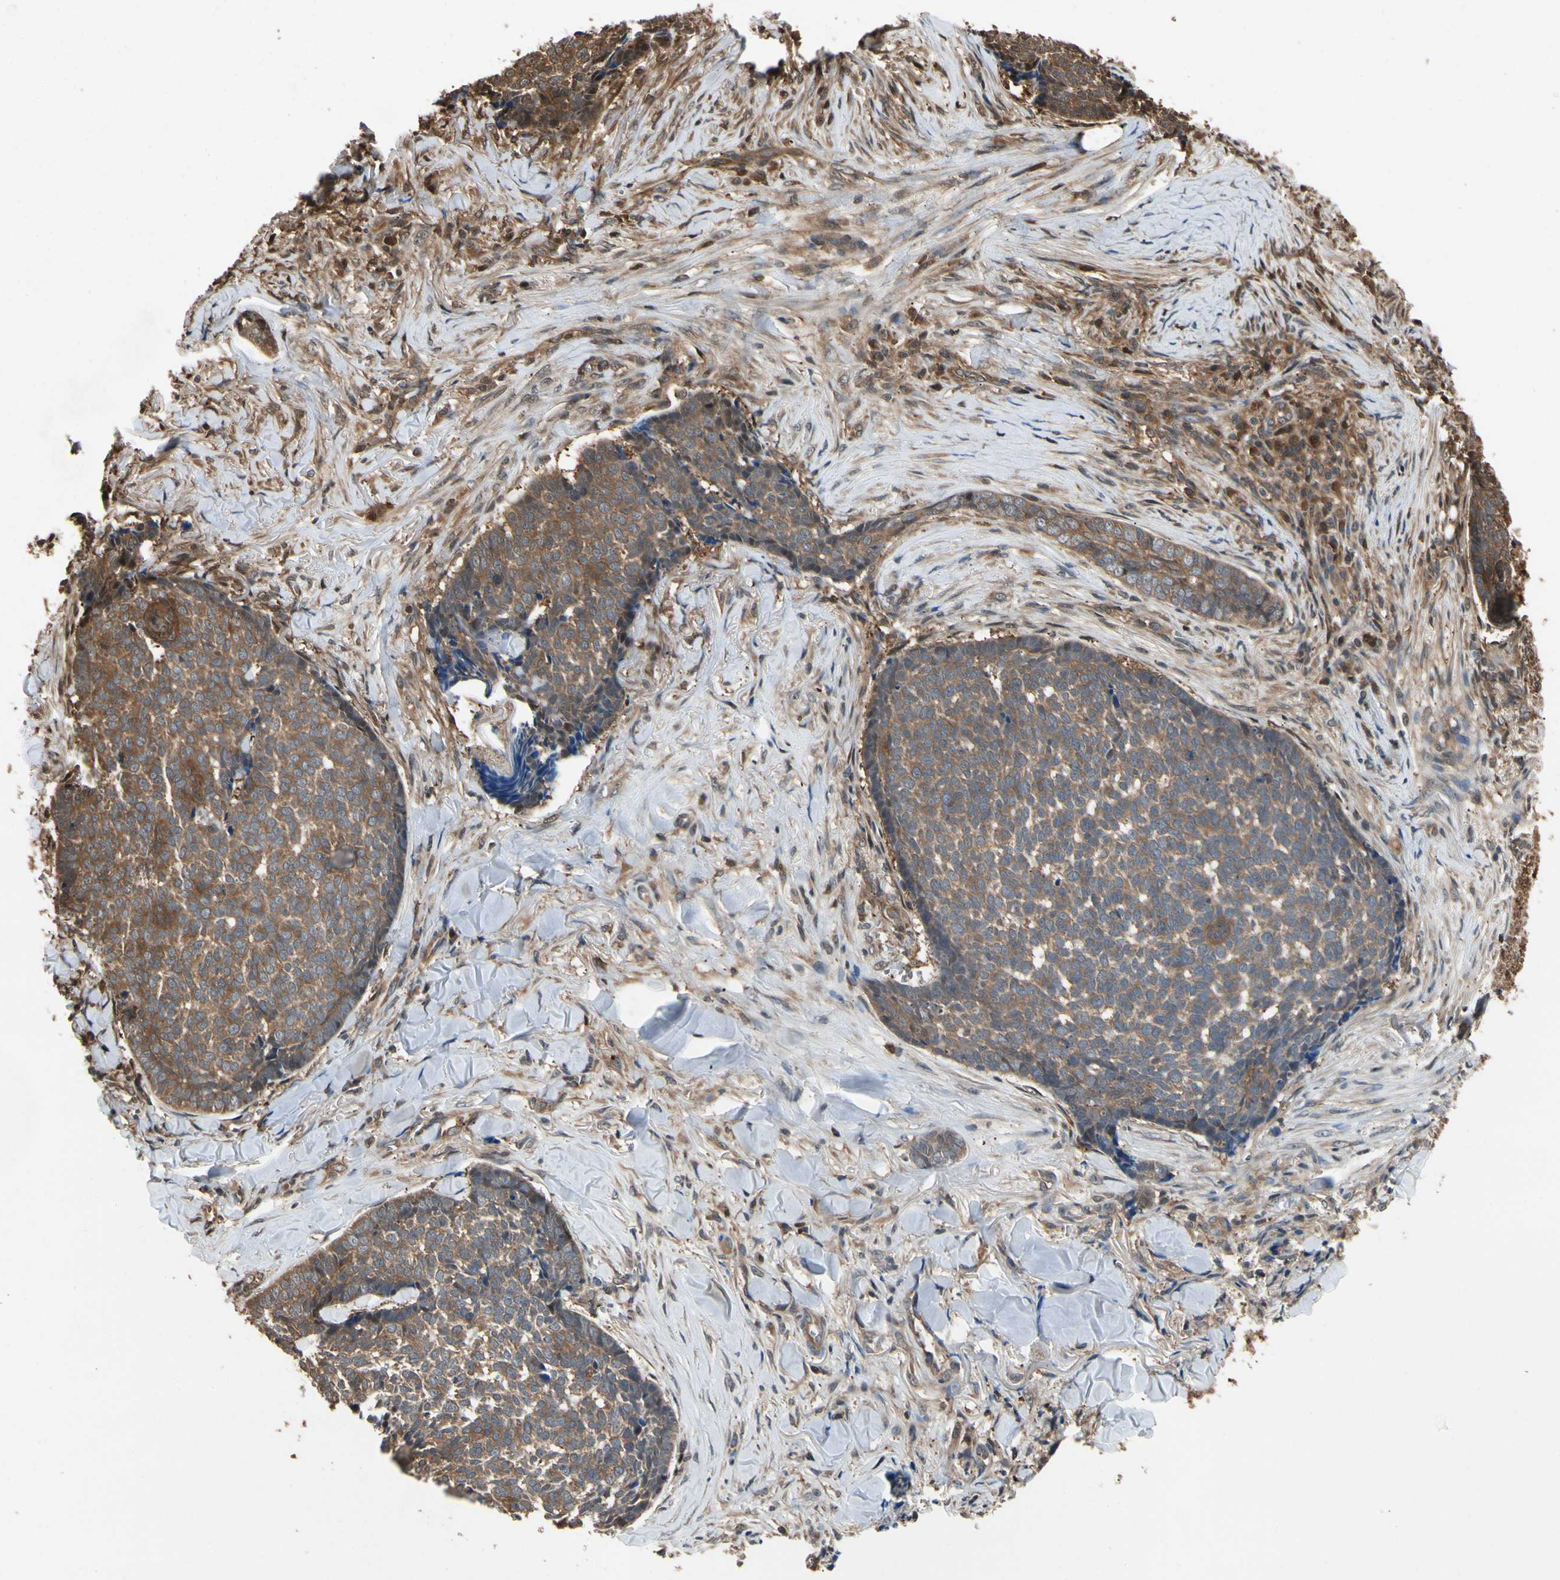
{"staining": {"intensity": "moderate", "quantity": ">75%", "location": "cytoplasmic/membranous"}, "tissue": "skin cancer", "cell_type": "Tumor cells", "image_type": "cancer", "snomed": [{"axis": "morphology", "description": "Basal cell carcinoma"}, {"axis": "topography", "description": "Skin"}], "caption": "Immunohistochemical staining of human skin cancer (basal cell carcinoma) reveals medium levels of moderate cytoplasmic/membranous expression in approximately >75% of tumor cells. Nuclei are stained in blue.", "gene": "YWHAQ", "patient": {"sex": "male", "age": 84}}